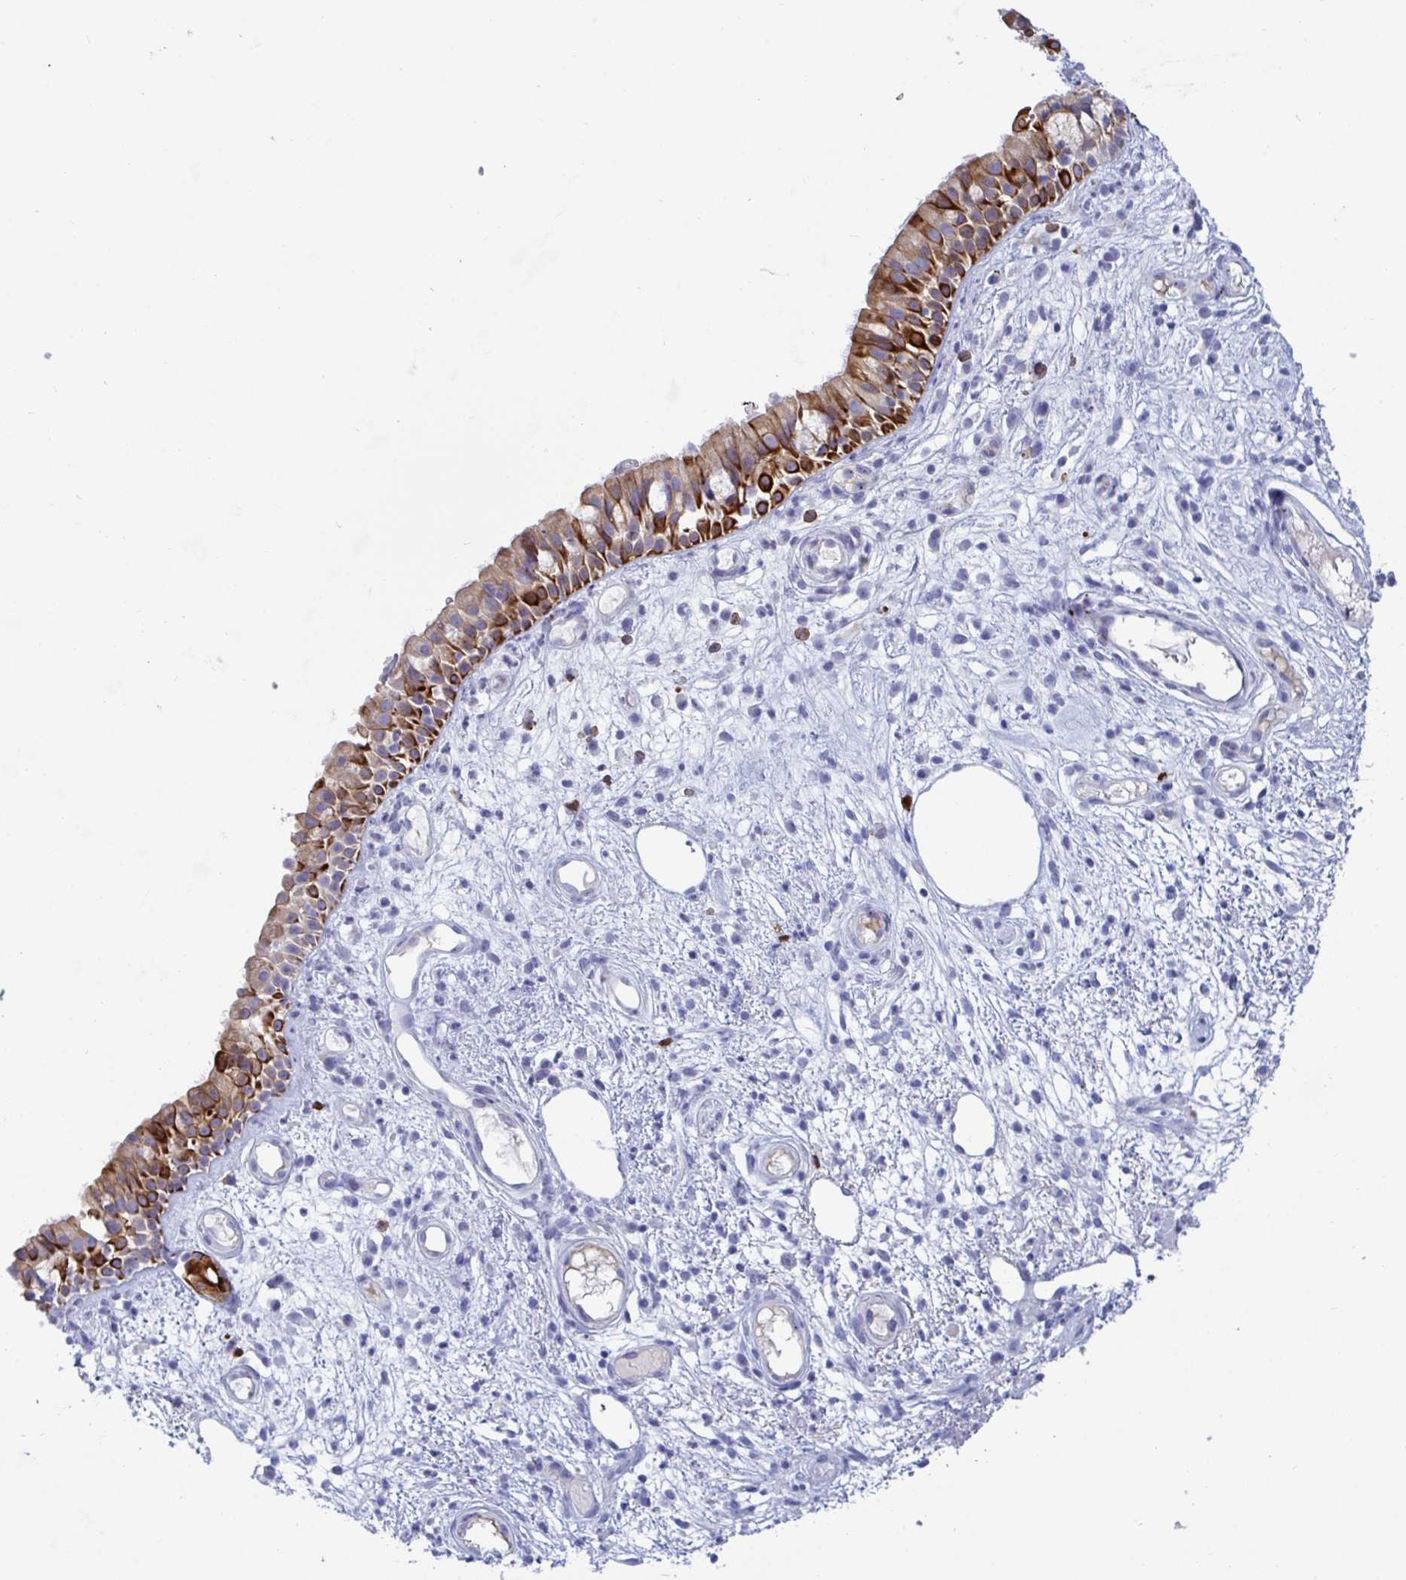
{"staining": {"intensity": "strong", "quantity": "25%-75%", "location": "cytoplasmic/membranous"}, "tissue": "nasopharynx", "cell_type": "Respiratory epithelial cells", "image_type": "normal", "snomed": [{"axis": "morphology", "description": "Normal tissue, NOS"}, {"axis": "morphology", "description": "Inflammation, NOS"}, {"axis": "topography", "description": "Nasopharynx"}], "caption": "DAB immunohistochemical staining of benign human nasopharynx reveals strong cytoplasmic/membranous protein staining in approximately 25%-75% of respiratory epithelial cells. The protein is stained brown, and the nuclei are stained in blue (DAB (3,3'-diaminobenzidine) IHC with brightfield microscopy, high magnification).", "gene": "TAS2R38", "patient": {"sex": "male", "age": 54}}